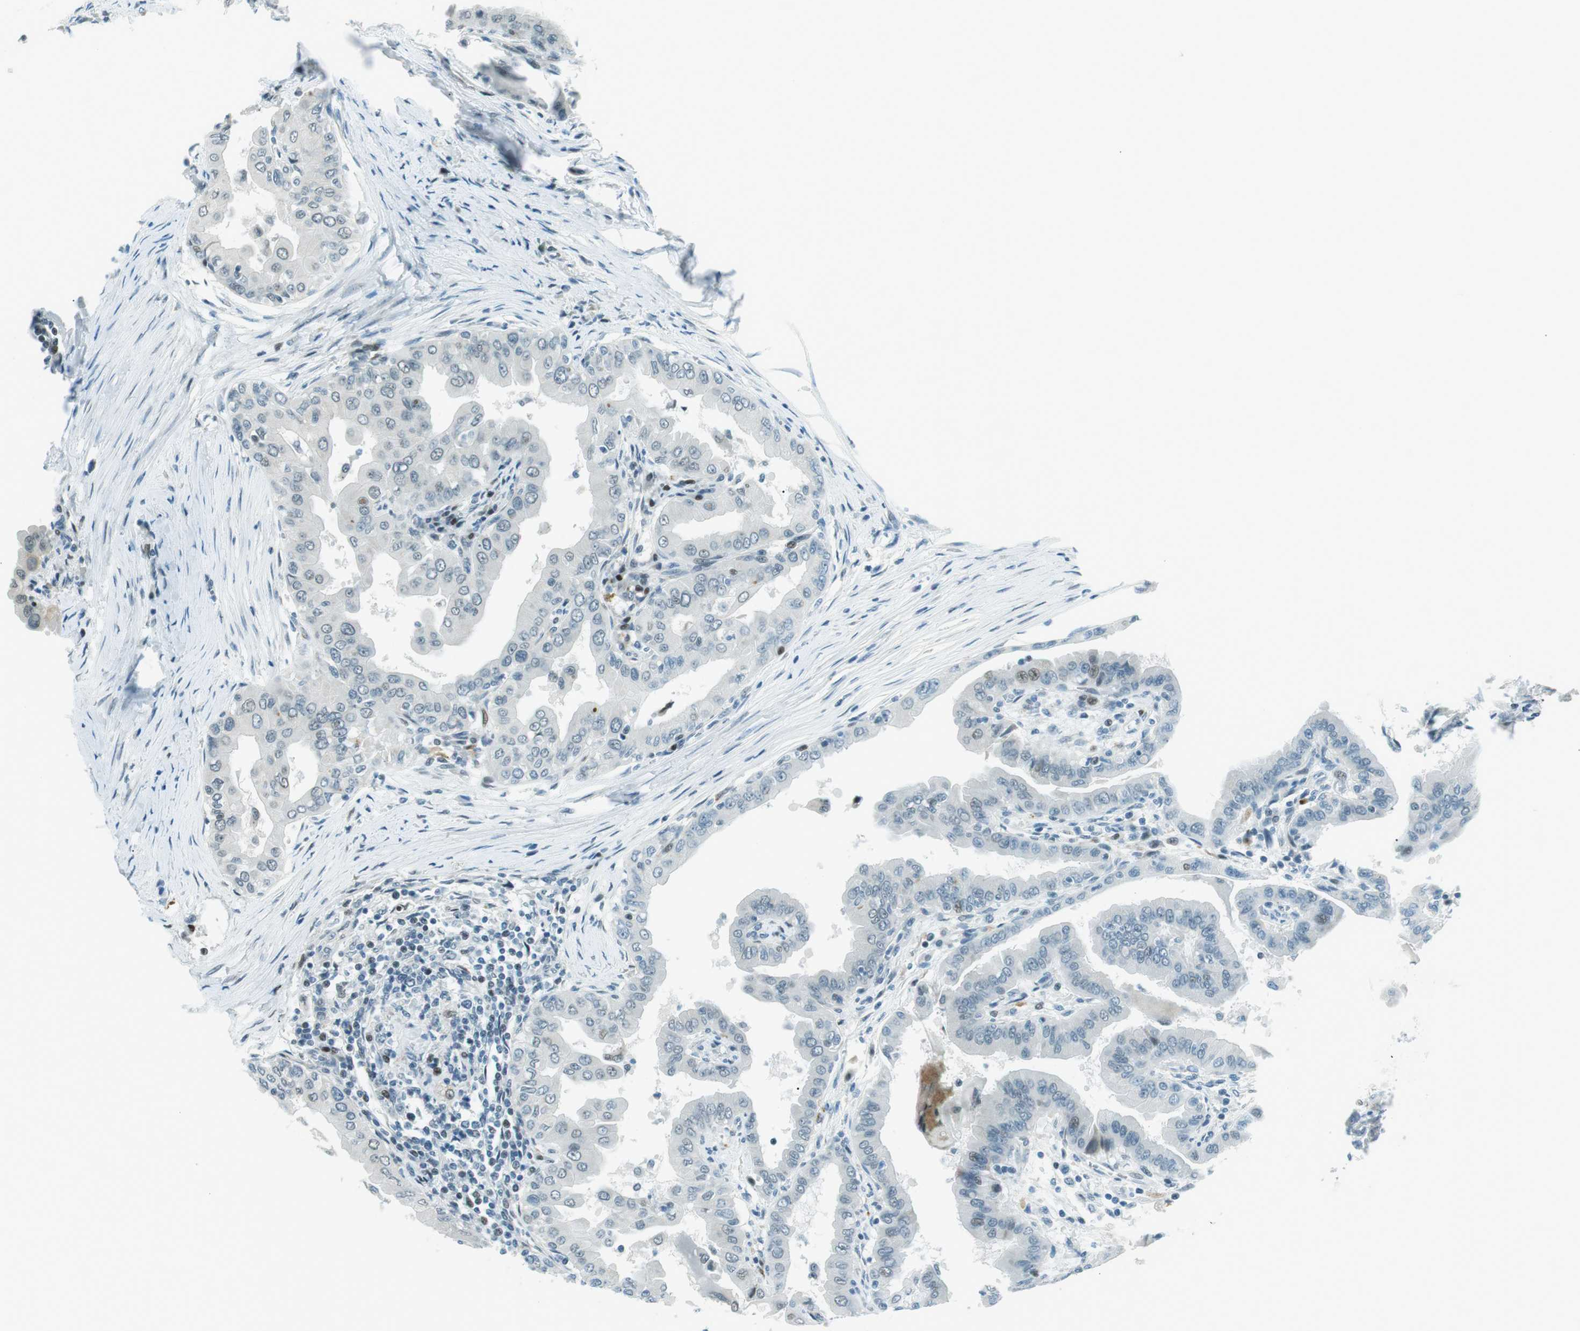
{"staining": {"intensity": "weak", "quantity": "<25%", "location": "nuclear"}, "tissue": "thyroid cancer", "cell_type": "Tumor cells", "image_type": "cancer", "snomed": [{"axis": "morphology", "description": "Papillary adenocarcinoma, NOS"}, {"axis": "topography", "description": "Thyroid gland"}], "caption": "DAB (3,3'-diaminobenzidine) immunohistochemical staining of human thyroid papillary adenocarcinoma reveals no significant staining in tumor cells.", "gene": "PJA1", "patient": {"sex": "male", "age": 33}}